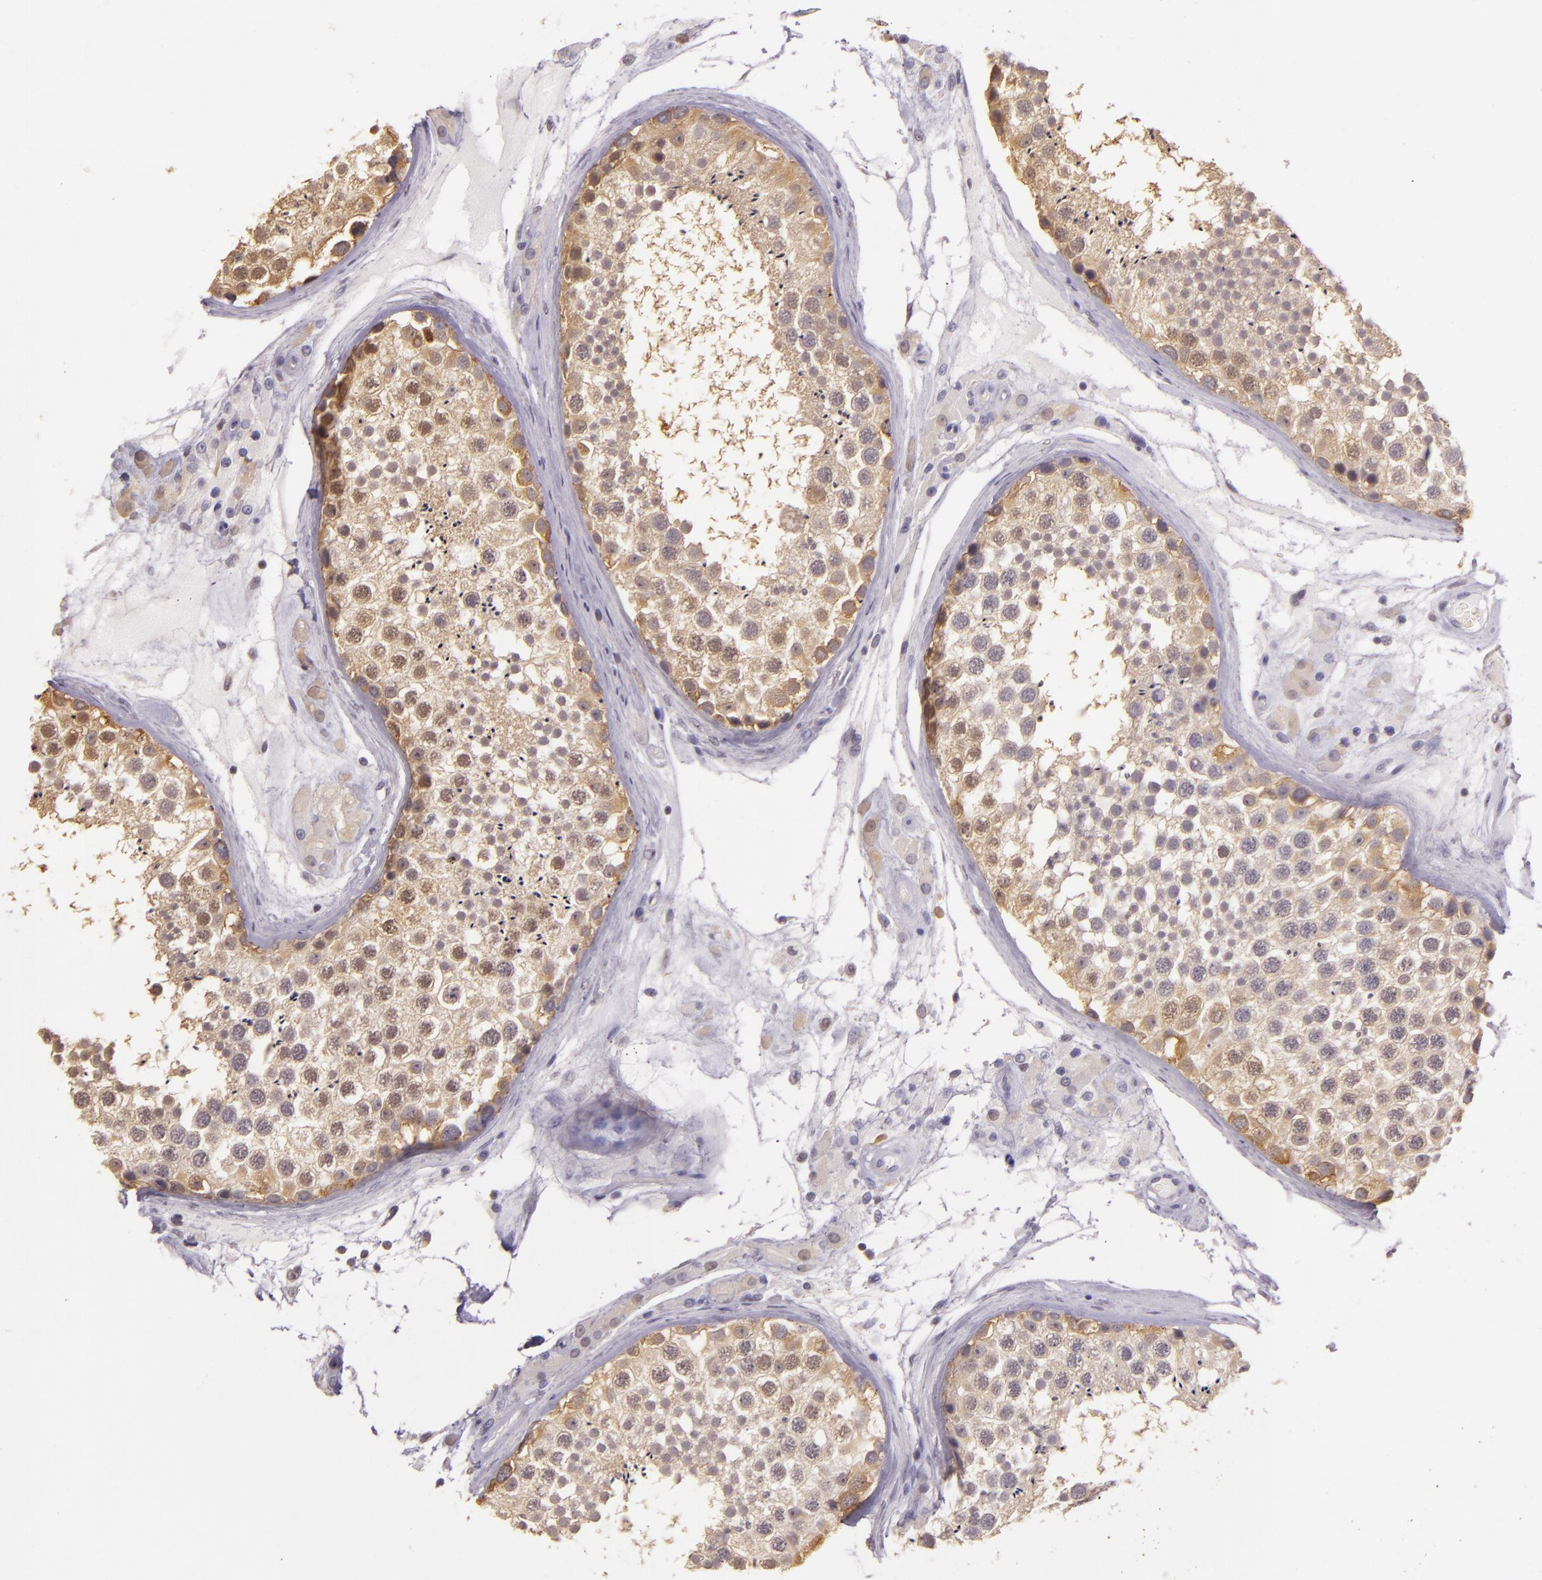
{"staining": {"intensity": "weak", "quantity": ">75%", "location": "cytoplasmic/membranous"}, "tissue": "testis", "cell_type": "Cells in seminiferous ducts", "image_type": "normal", "snomed": [{"axis": "morphology", "description": "Normal tissue, NOS"}, {"axis": "topography", "description": "Testis"}], "caption": "An IHC image of benign tissue is shown. Protein staining in brown shows weak cytoplasmic/membranous positivity in testis within cells in seminiferous ducts. (DAB (3,3'-diaminobenzidine) IHC with brightfield microscopy, high magnification).", "gene": "HSPA8", "patient": {"sex": "male", "age": 46}}